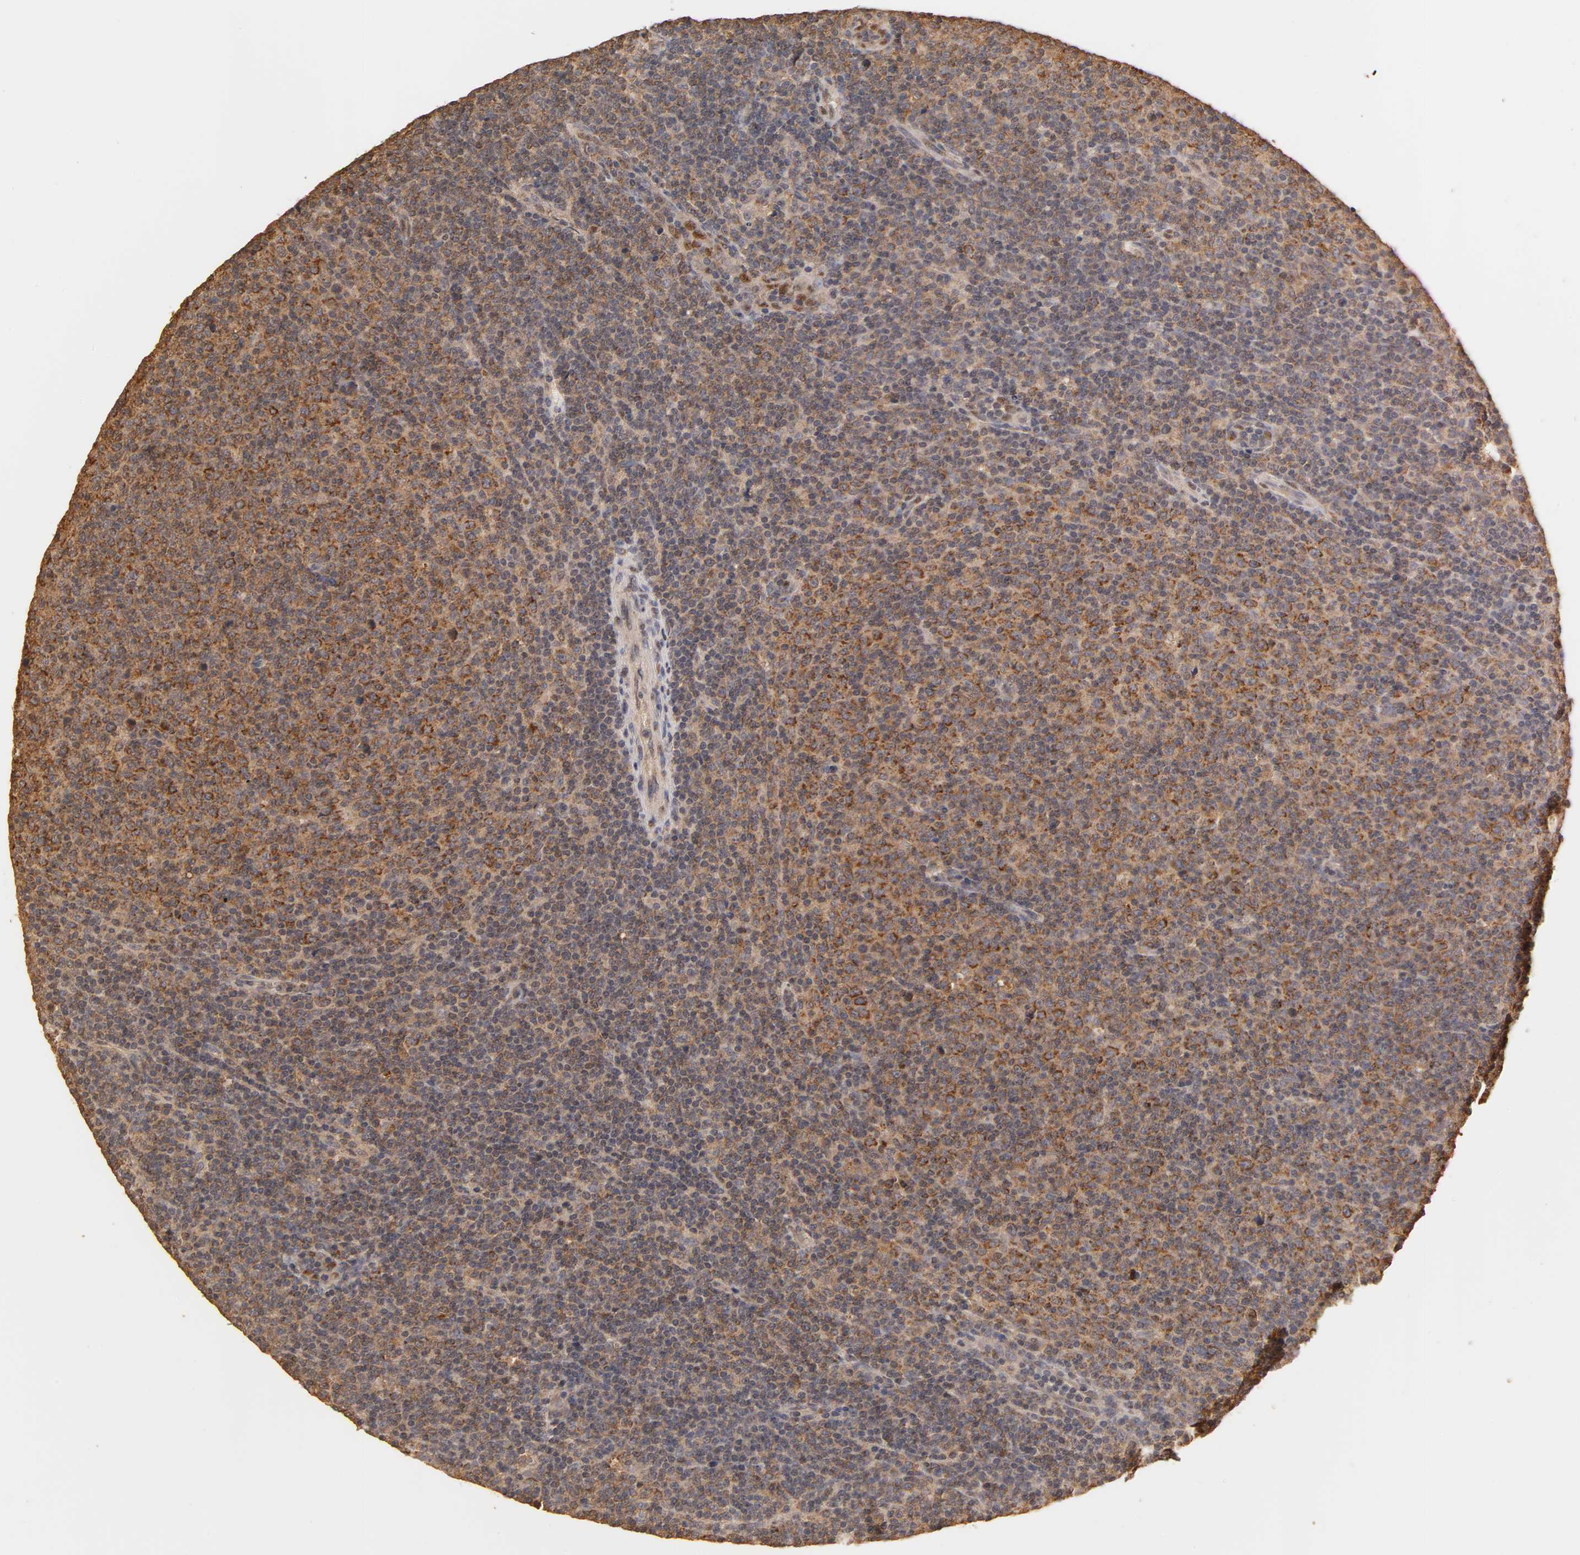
{"staining": {"intensity": "strong", "quantity": ">75%", "location": "cytoplasmic/membranous"}, "tissue": "lymphoma", "cell_type": "Tumor cells", "image_type": "cancer", "snomed": [{"axis": "morphology", "description": "Malignant lymphoma, non-Hodgkin's type, Low grade"}, {"axis": "topography", "description": "Lymph node"}], "caption": "Immunohistochemical staining of lymphoma demonstrates high levels of strong cytoplasmic/membranous protein positivity in about >75% of tumor cells.", "gene": "PKN1", "patient": {"sex": "male", "age": 70}}